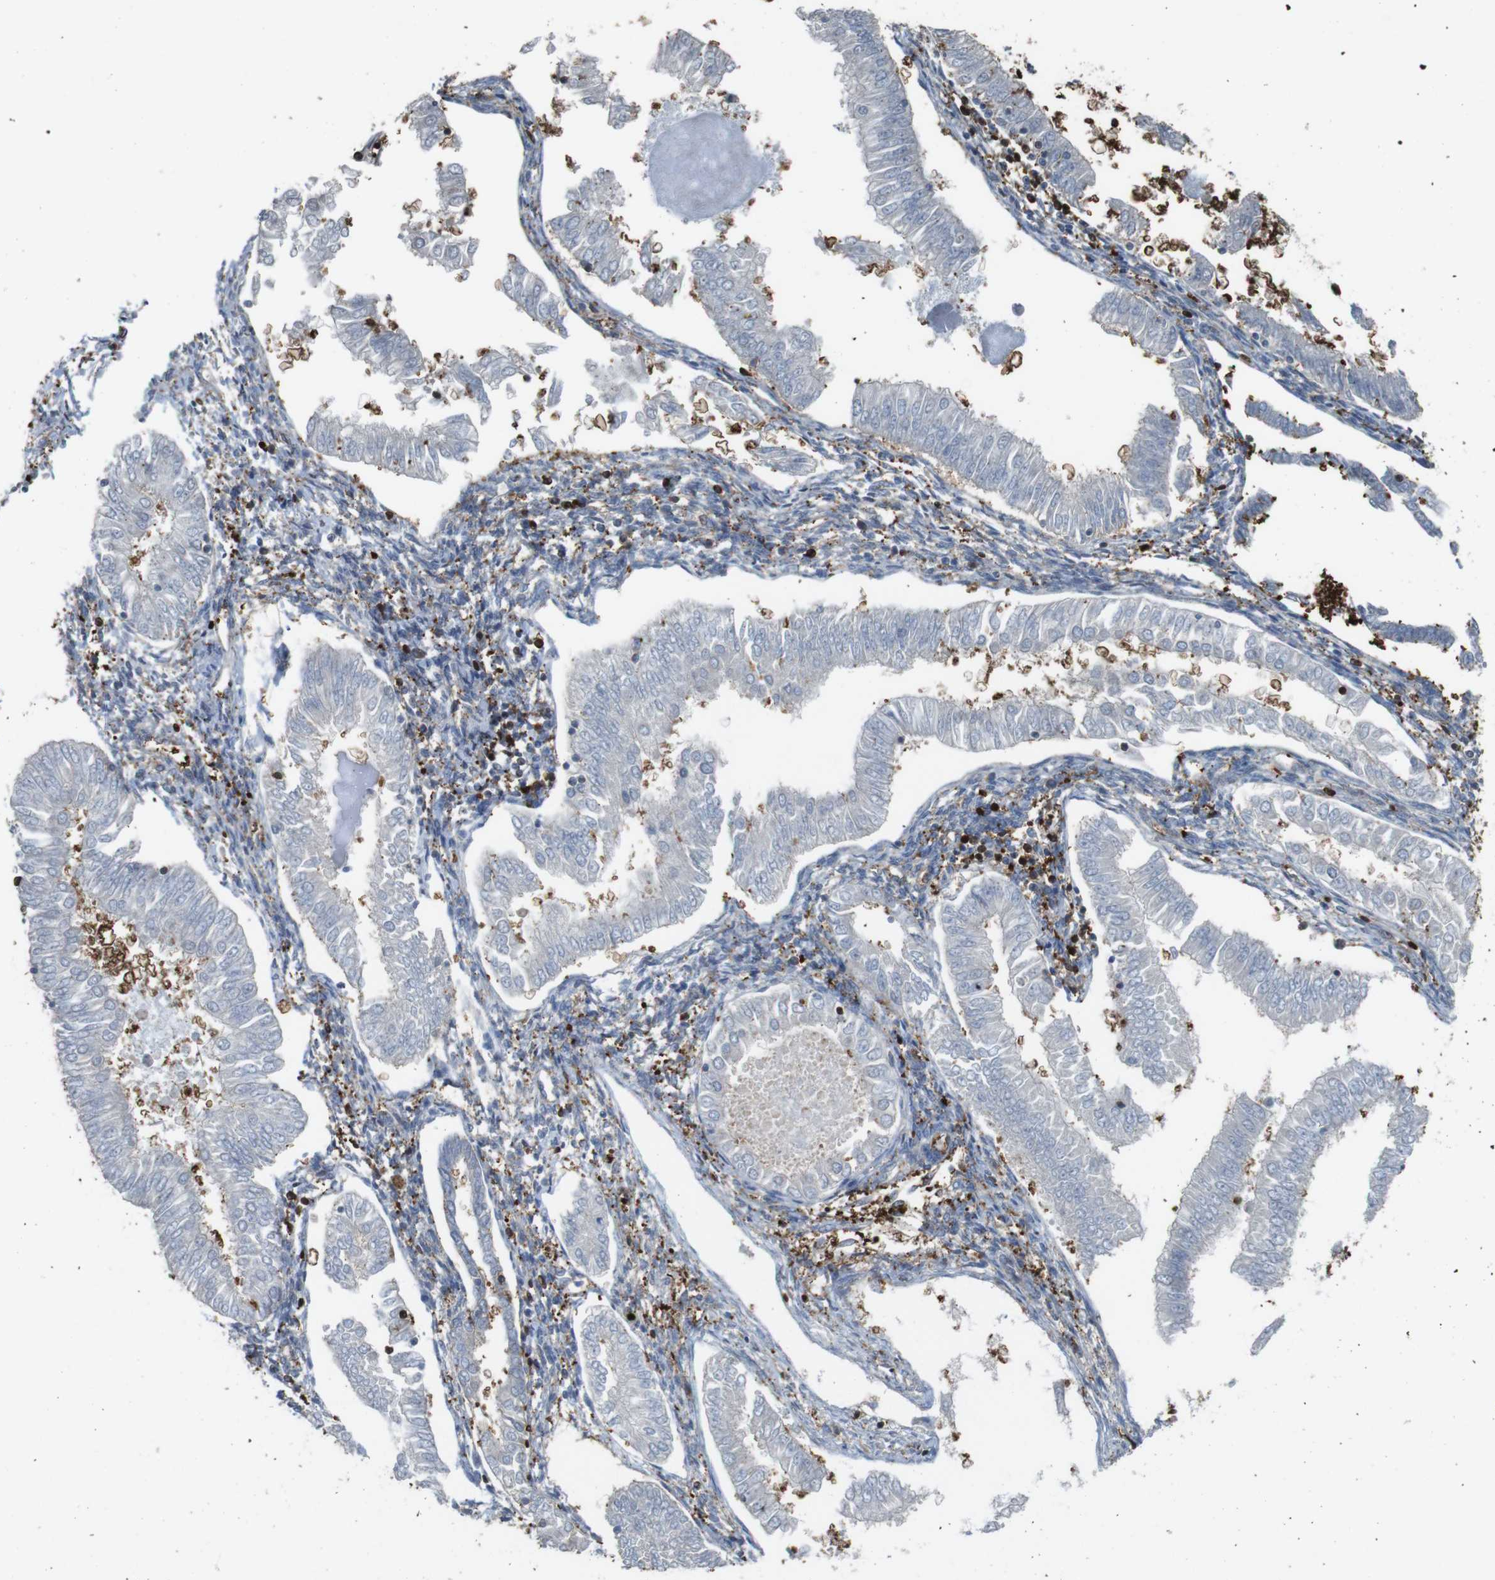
{"staining": {"intensity": "negative", "quantity": "none", "location": "none"}, "tissue": "endometrial cancer", "cell_type": "Tumor cells", "image_type": "cancer", "snomed": [{"axis": "morphology", "description": "Adenocarcinoma, NOS"}, {"axis": "topography", "description": "Endometrium"}], "caption": "This is an immunohistochemistry (IHC) histopathology image of human endometrial cancer. There is no positivity in tumor cells.", "gene": "ARHGDIA", "patient": {"sex": "female", "age": 53}}